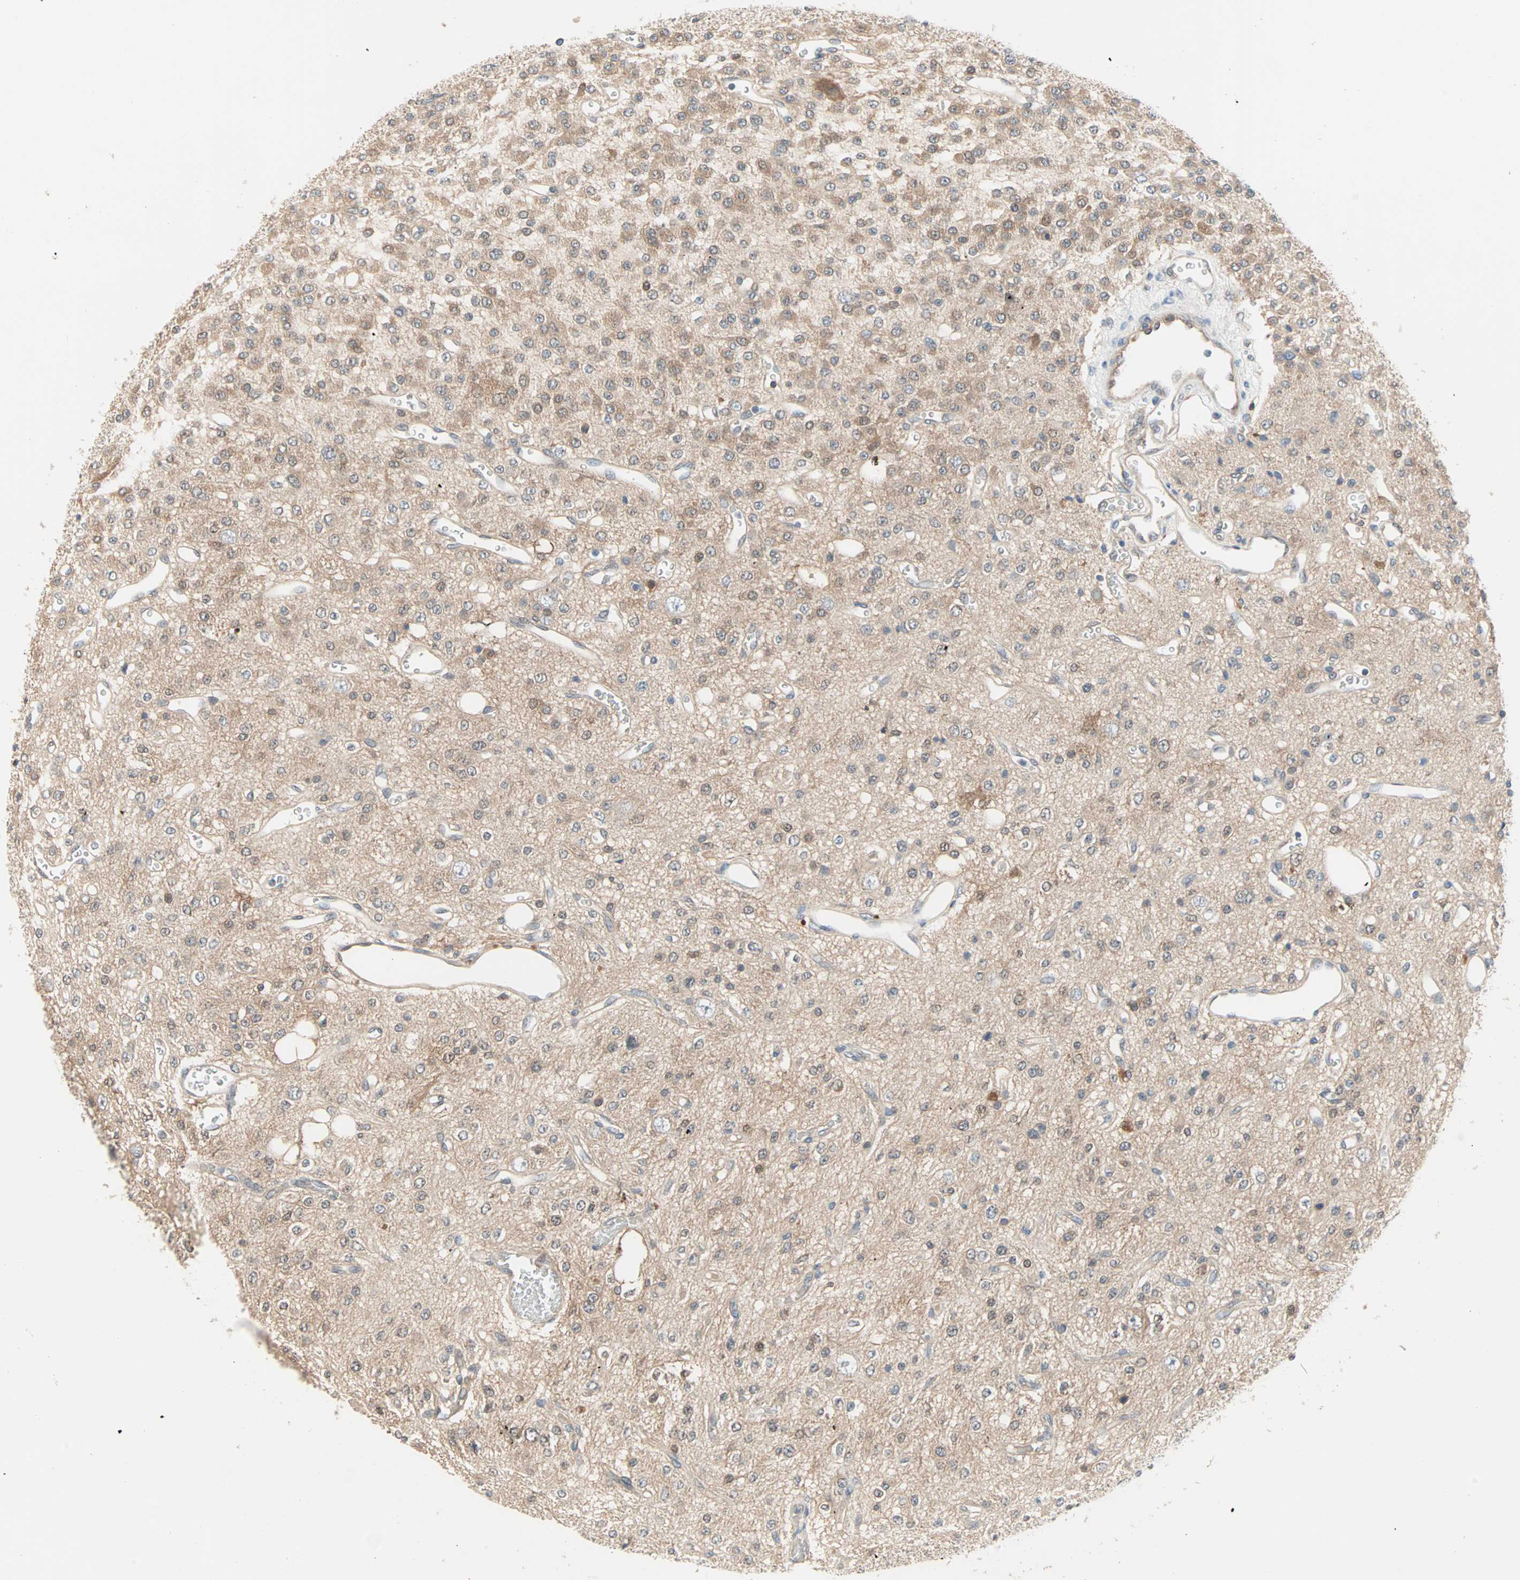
{"staining": {"intensity": "weak", "quantity": ">75%", "location": "cytoplasmic/membranous"}, "tissue": "glioma", "cell_type": "Tumor cells", "image_type": "cancer", "snomed": [{"axis": "morphology", "description": "Glioma, malignant, Low grade"}, {"axis": "topography", "description": "Brain"}], "caption": "Tumor cells show low levels of weak cytoplasmic/membranous expression in approximately >75% of cells in human glioma.", "gene": "MPI", "patient": {"sex": "male", "age": 38}}